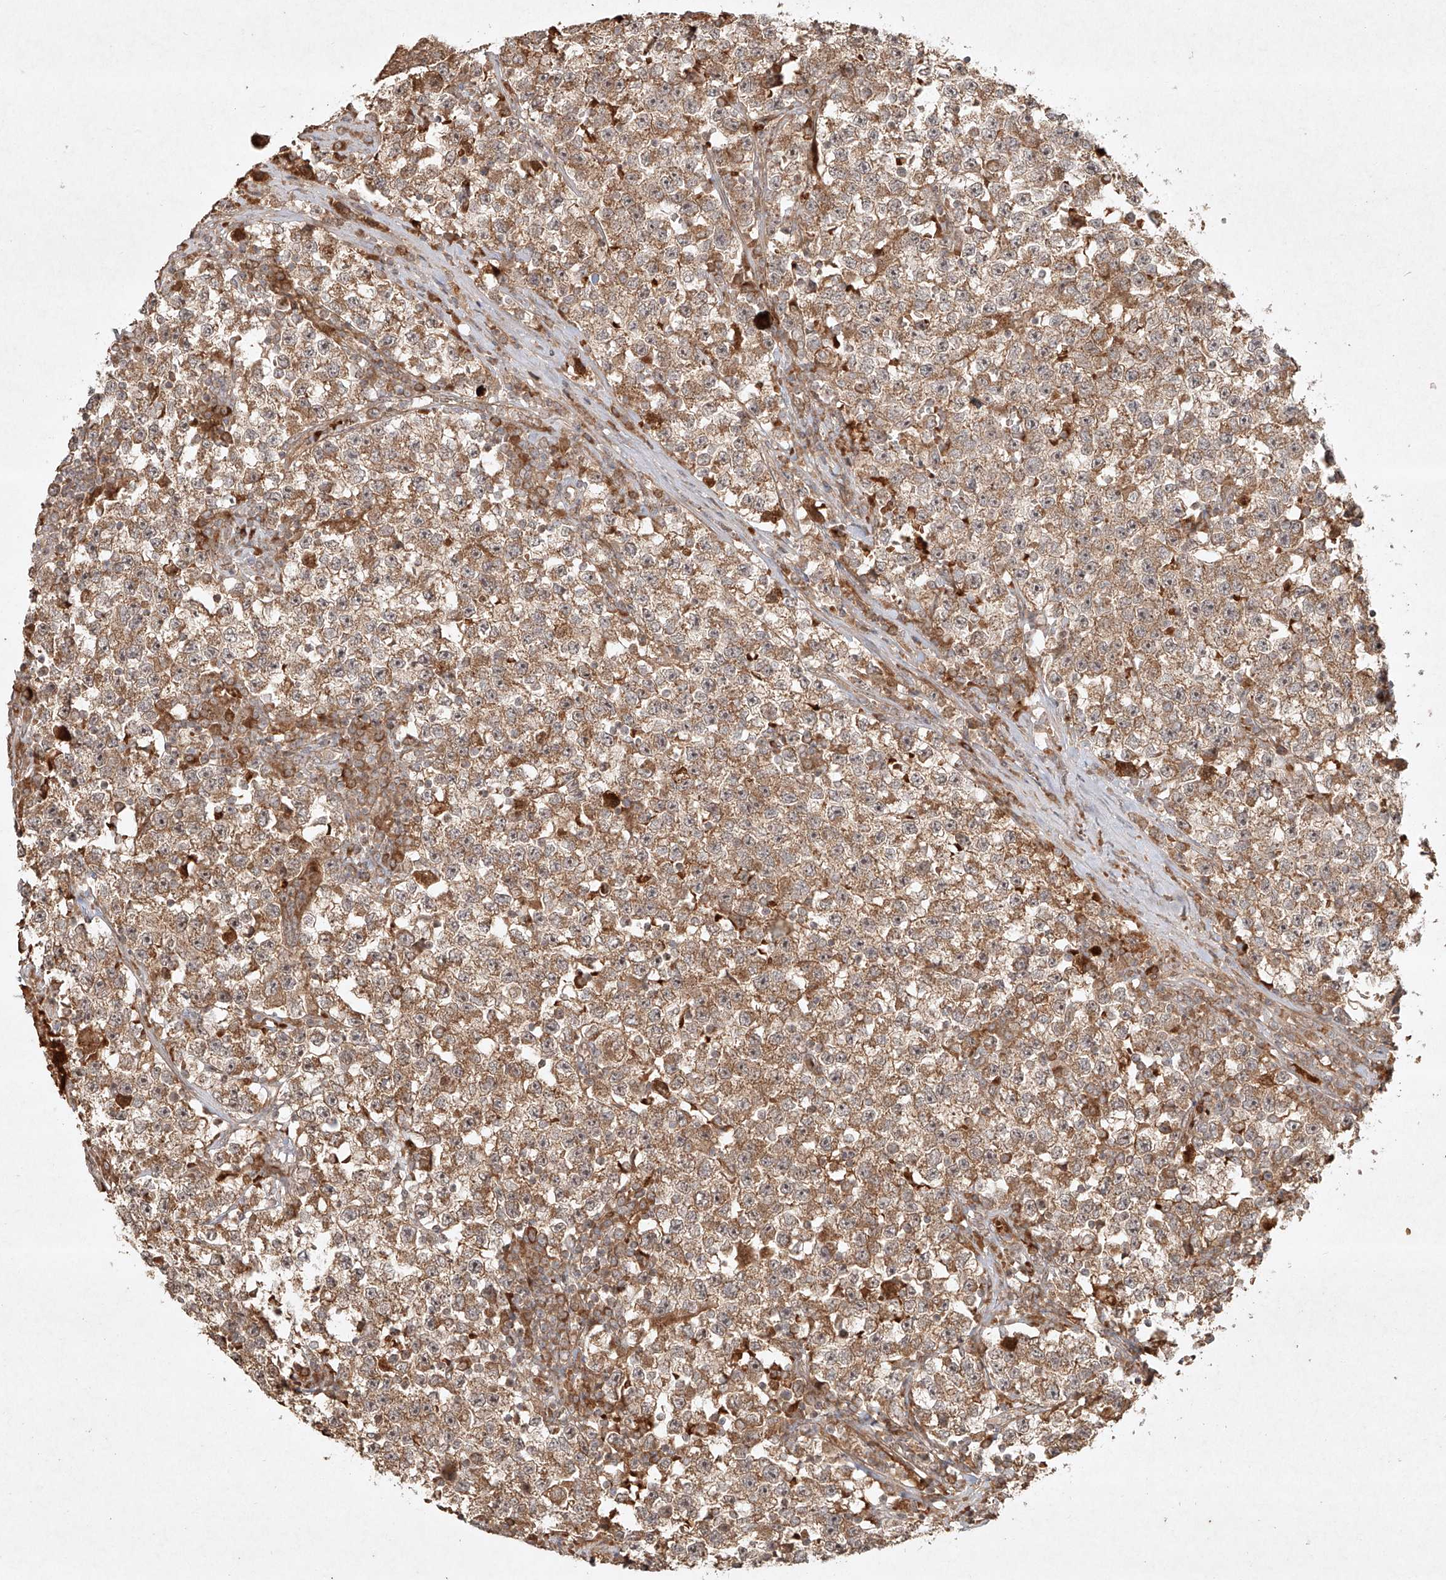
{"staining": {"intensity": "moderate", "quantity": ">75%", "location": "cytoplasmic/membranous"}, "tissue": "testis cancer", "cell_type": "Tumor cells", "image_type": "cancer", "snomed": [{"axis": "morphology", "description": "Seminoma, NOS"}, {"axis": "topography", "description": "Testis"}], "caption": "The photomicrograph exhibits immunohistochemical staining of testis cancer. There is moderate cytoplasmic/membranous positivity is identified in about >75% of tumor cells. The protein of interest is shown in brown color, while the nuclei are stained blue.", "gene": "CYYR1", "patient": {"sex": "male", "age": 22}}